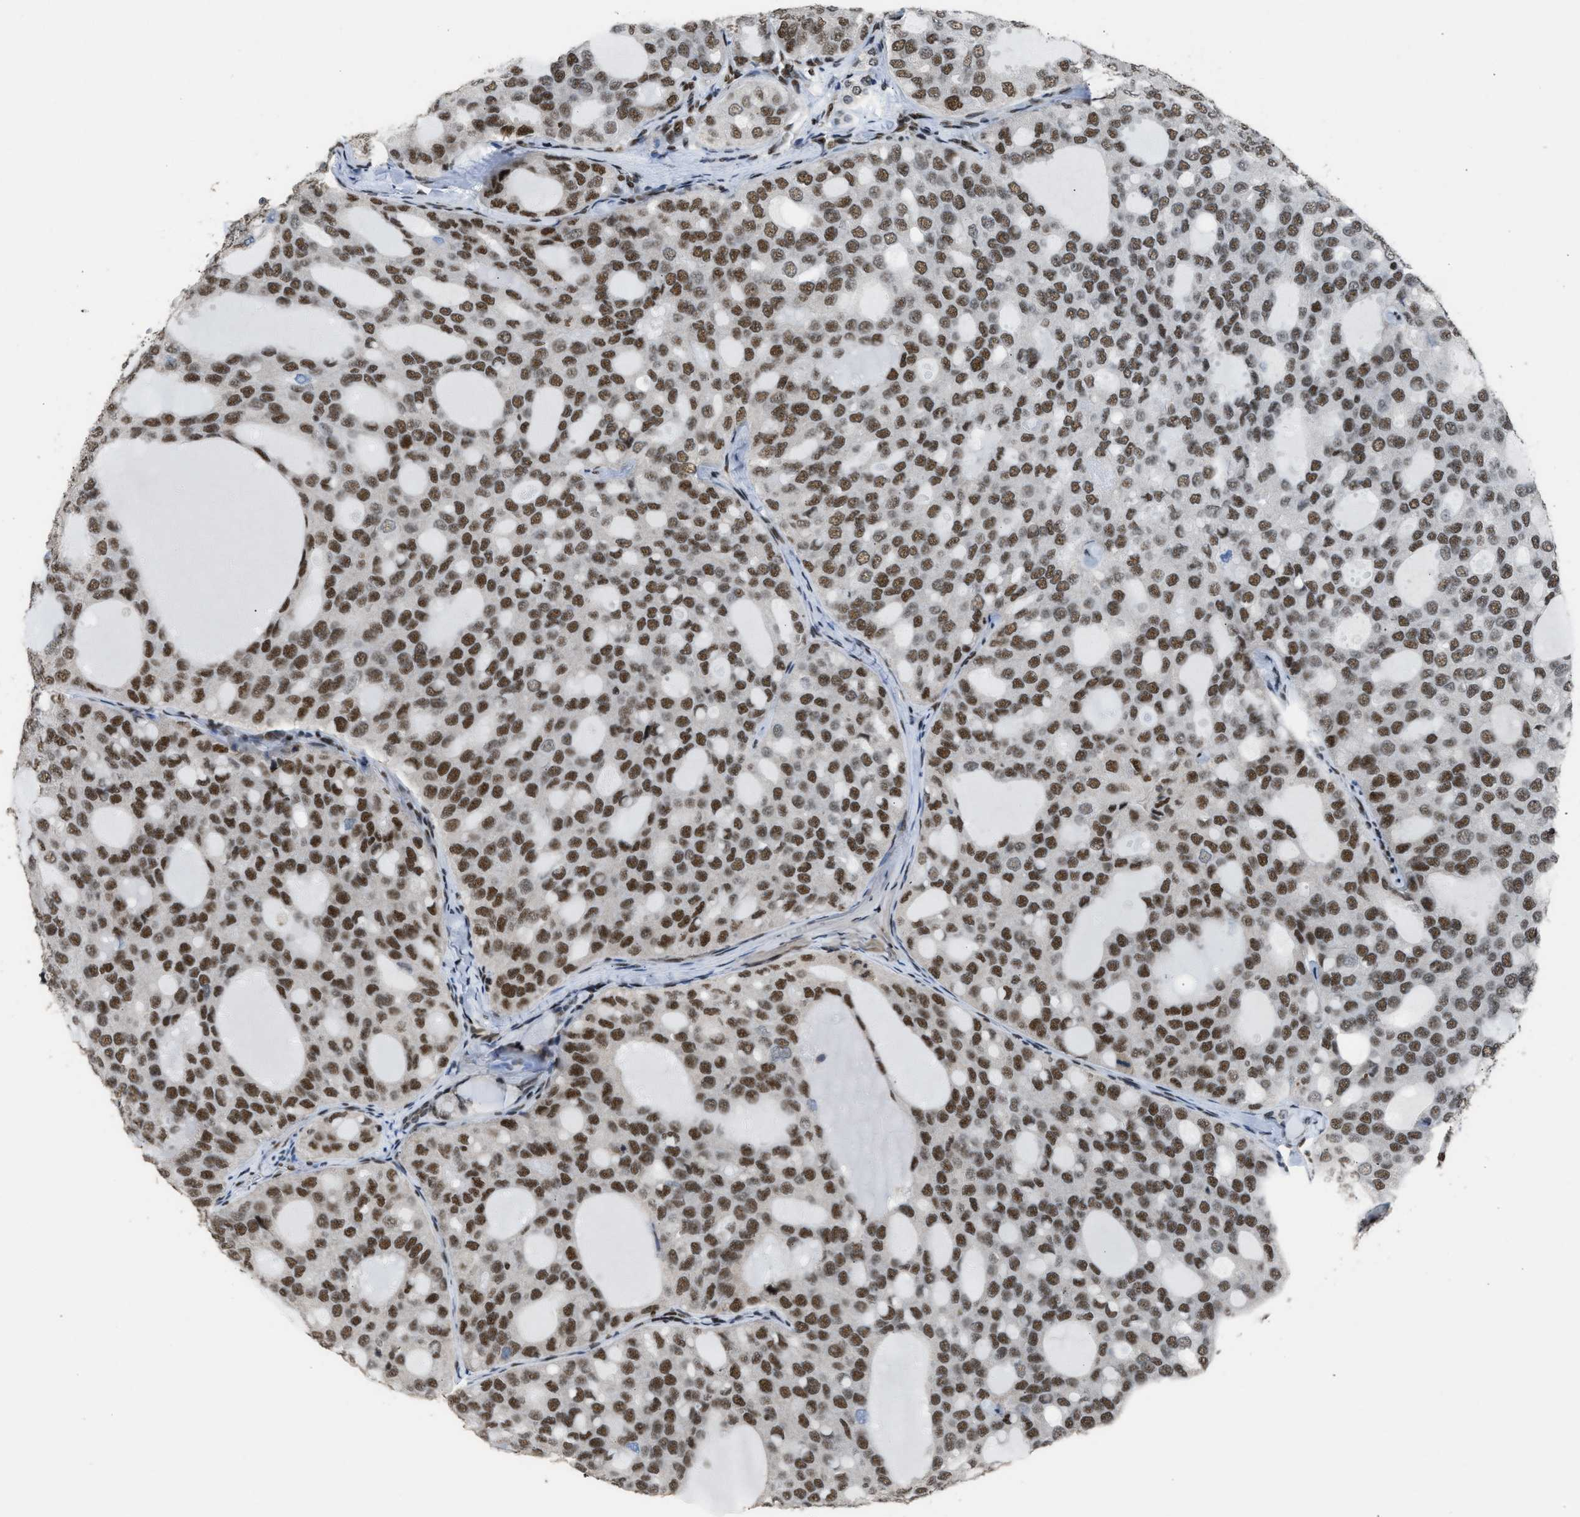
{"staining": {"intensity": "strong", "quantity": ">75%", "location": "nuclear"}, "tissue": "thyroid cancer", "cell_type": "Tumor cells", "image_type": "cancer", "snomed": [{"axis": "morphology", "description": "Follicular adenoma carcinoma, NOS"}, {"axis": "topography", "description": "Thyroid gland"}], "caption": "Human thyroid cancer (follicular adenoma carcinoma) stained with a protein marker reveals strong staining in tumor cells.", "gene": "SCAF4", "patient": {"sex": "male", "age": 75}}